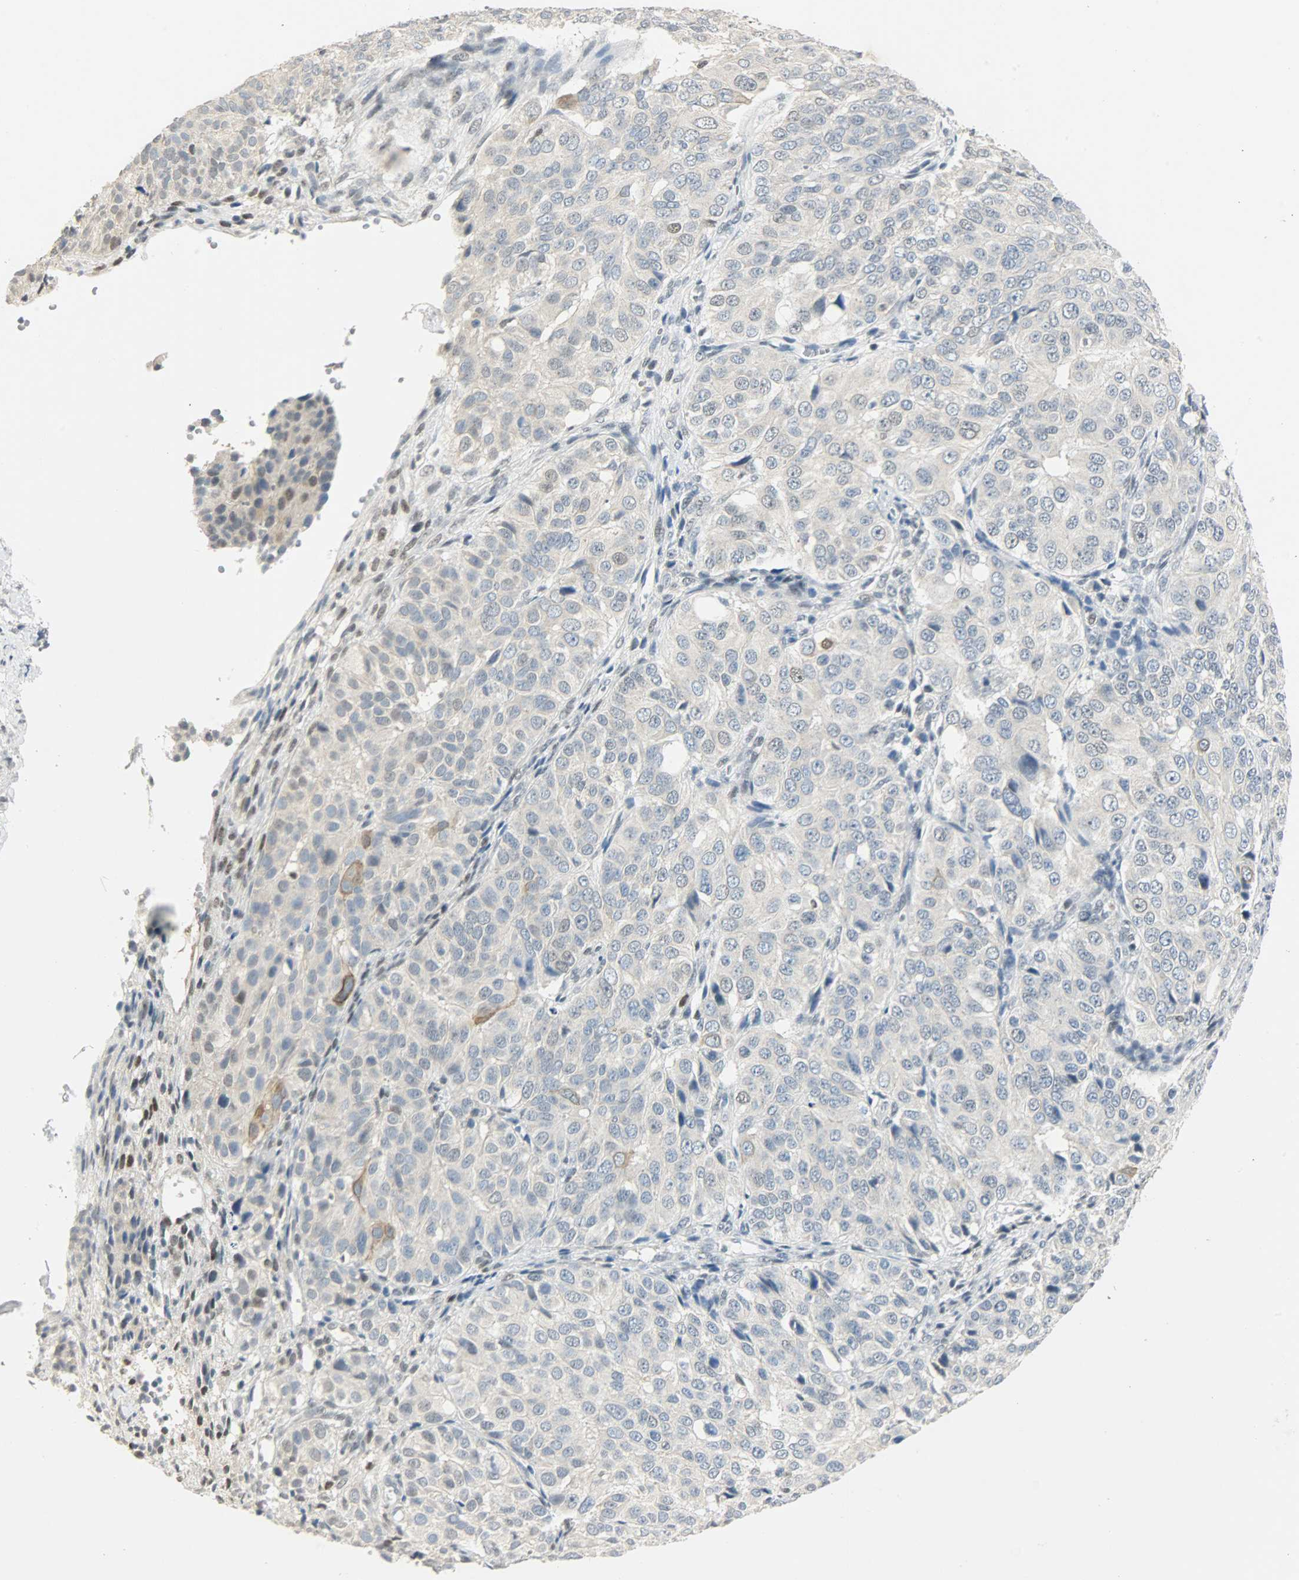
{"staining": {"intensity": "negative", "quantity": "none", "location": "none"}, "tissue": "ovarian cancer", "cell_type": "Tumor cells", "image_type": "cancer", "snomed": [{"axis": "morphology", "description": "Carcinoma, endometroid"}, {"axis": "topography", "description": "Ovary"}], "caption": "Micrograph shows no protein staining in tumor cells of ovarian cancer tissue. (DAB (3,3'-diaminobenzidine) immunohistochemistry (IHC) with hematoxylin counter stain).", "gene": "PPARG", "patient": {"sex": "female", "age": 51}}